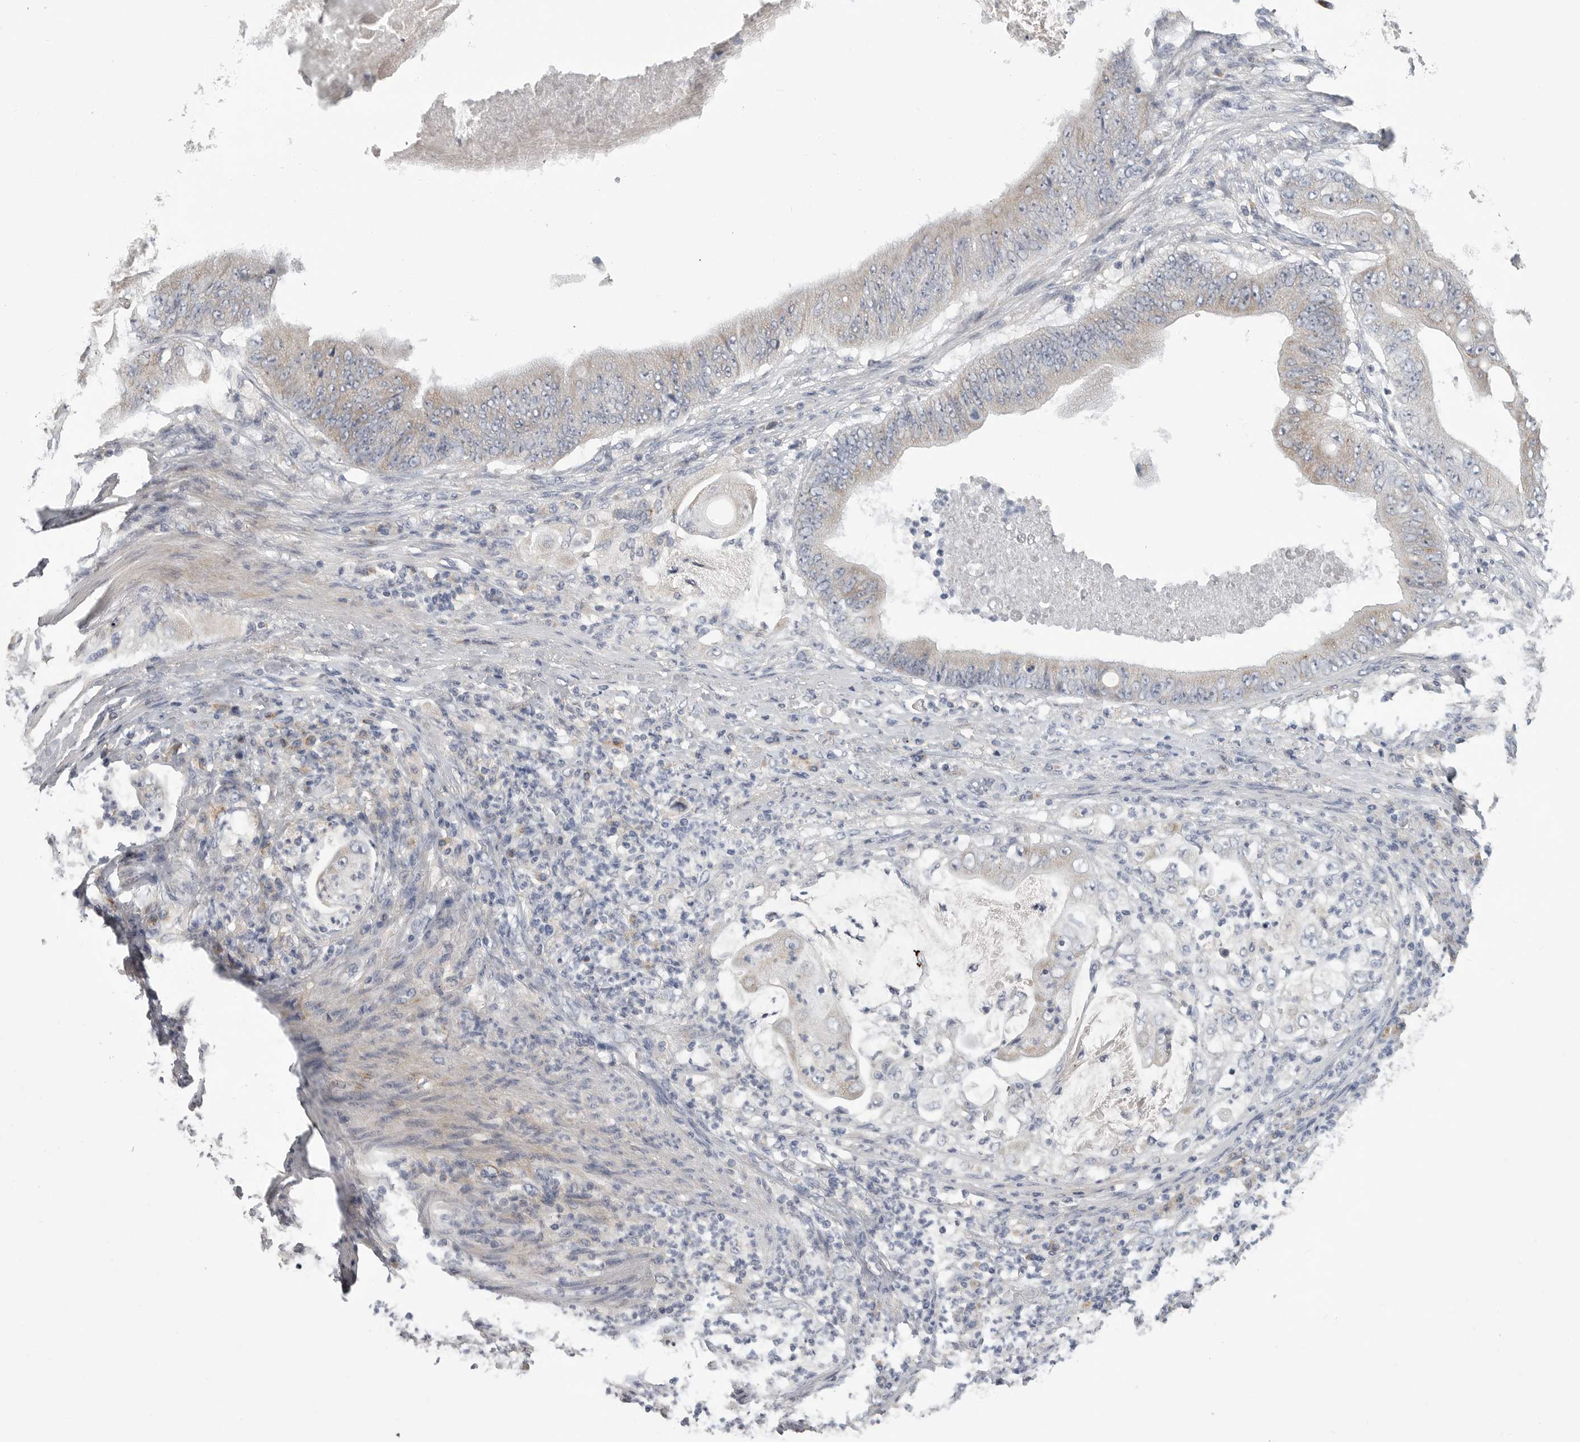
{"staining": {"intensity": "weak", "quantity": ">75%", "location": "cytoplasmic/membranous"}, "tissue": "stomach cancer", "cell_type": "Tumor cells", "image_type": "cancer", "snomed": [{"axis": "morphology", "description": "Adenocarcinoma, NOS"}, {"axis": "topography", "description": "Stomach"}], "caption": "Stomach cancer (adenocarcinoma) was stained to show a protein in brown. There is low levels of weak cytoplasmic/membranous staining in approximately >75% of tumor cells. (brown staining indicates protein expression, while blue staining denotes nuclei).", "gene": "SDC3", "patient": {"sex": "female", "age": 73}}